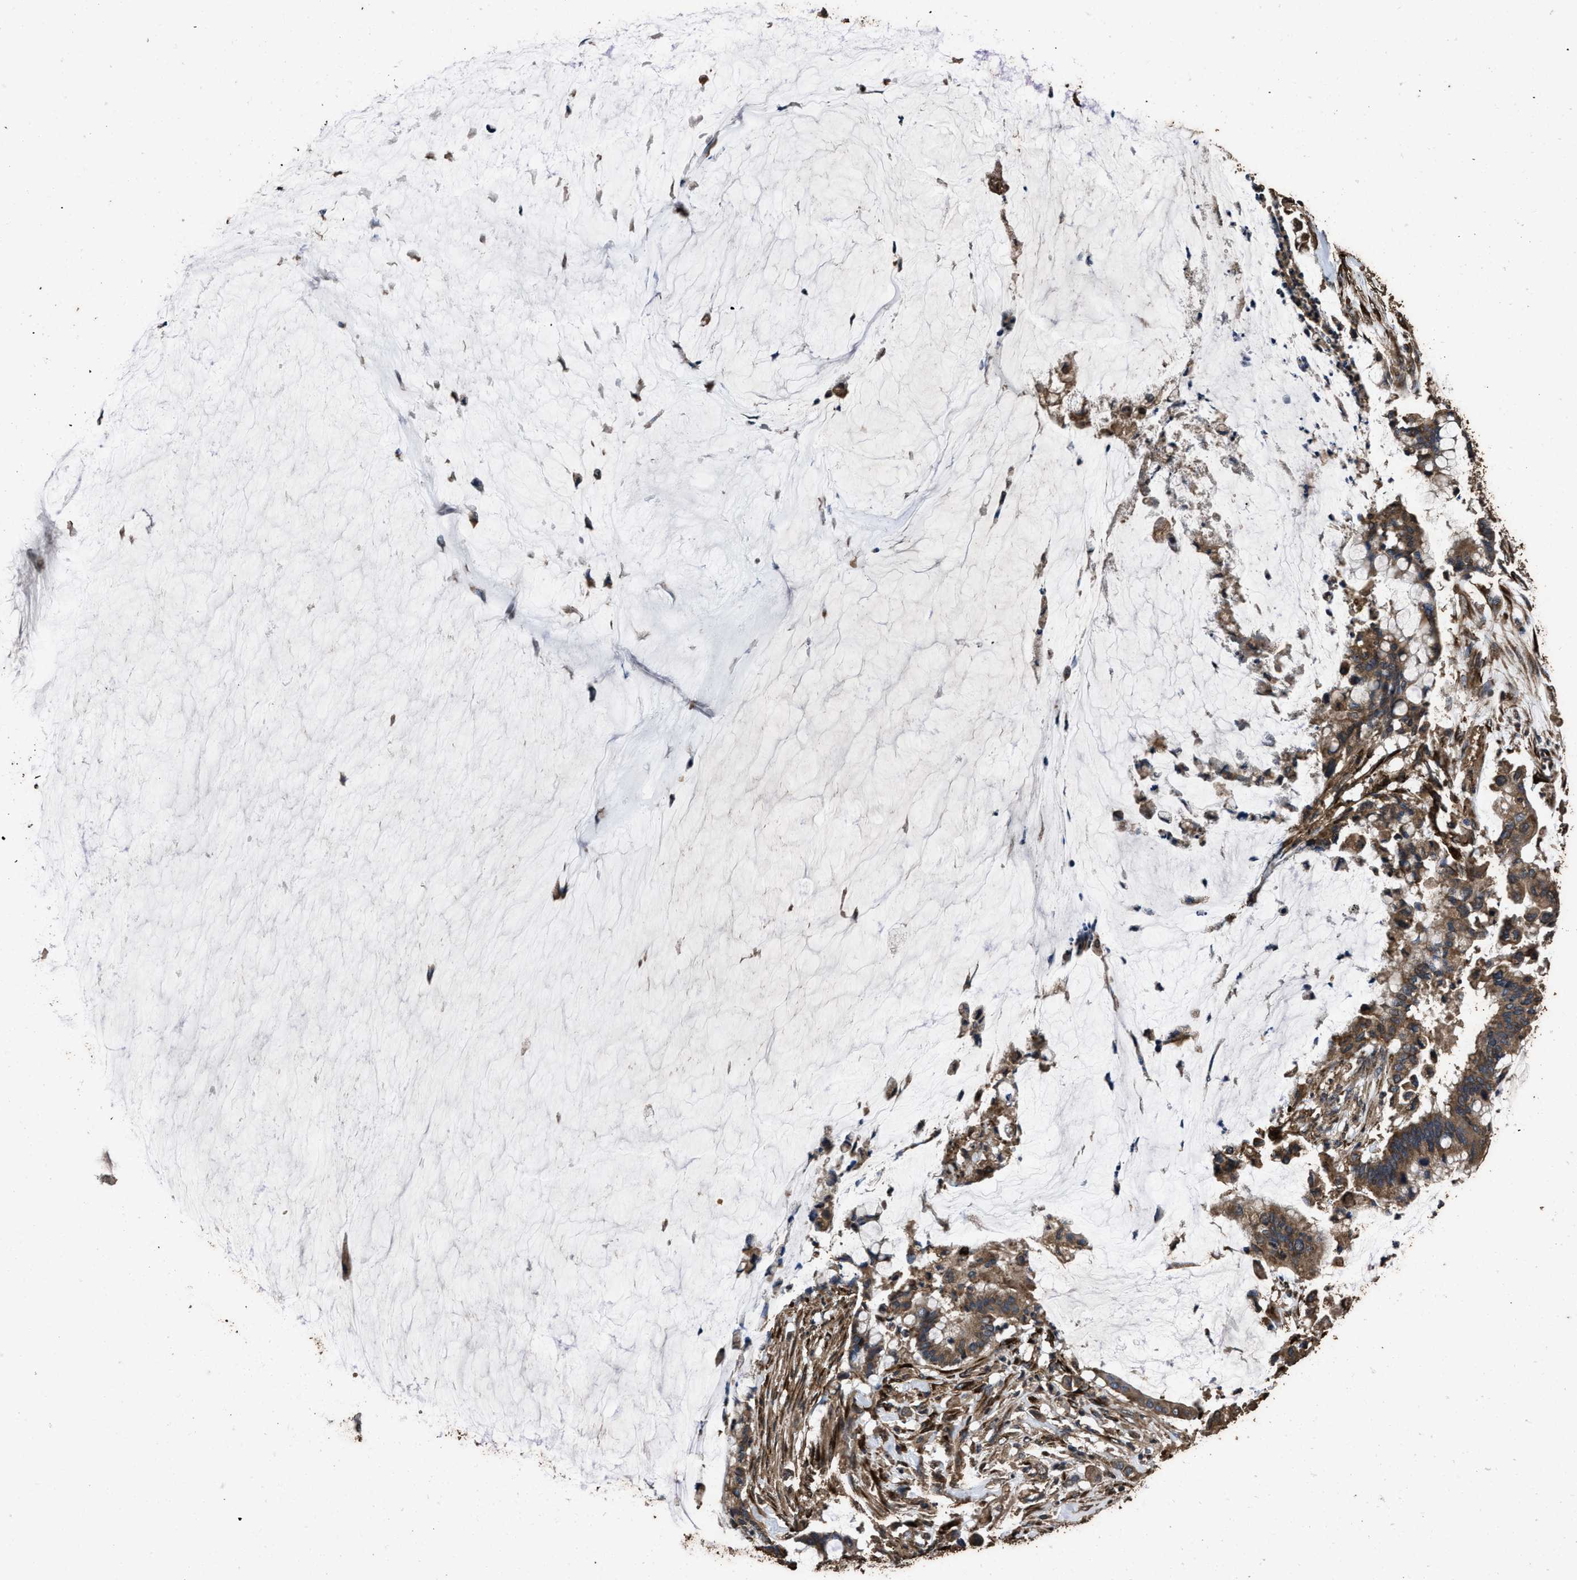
{"staining": {"intensity": "moderate", "quantity": ">75%", "location": "cytoplasmic/membranous"}, "tissue": "pancreatic cancer", "cell_type": "Tumor cells", "image_type": "cancer", "snomed": [{"axis": "morphology", "description": "Adenocarcinoma, NOS"}, {"axis": "topography", "description": "Pancreas"}], "caption": "A brown stain labels moderate cytoplasmic/membranous staining of a protein in pancreatic cancer (adenocarcinoma) tumor cells.", "gene": "ZMYND19", "patient": {"sex": "male", "age": 41}}